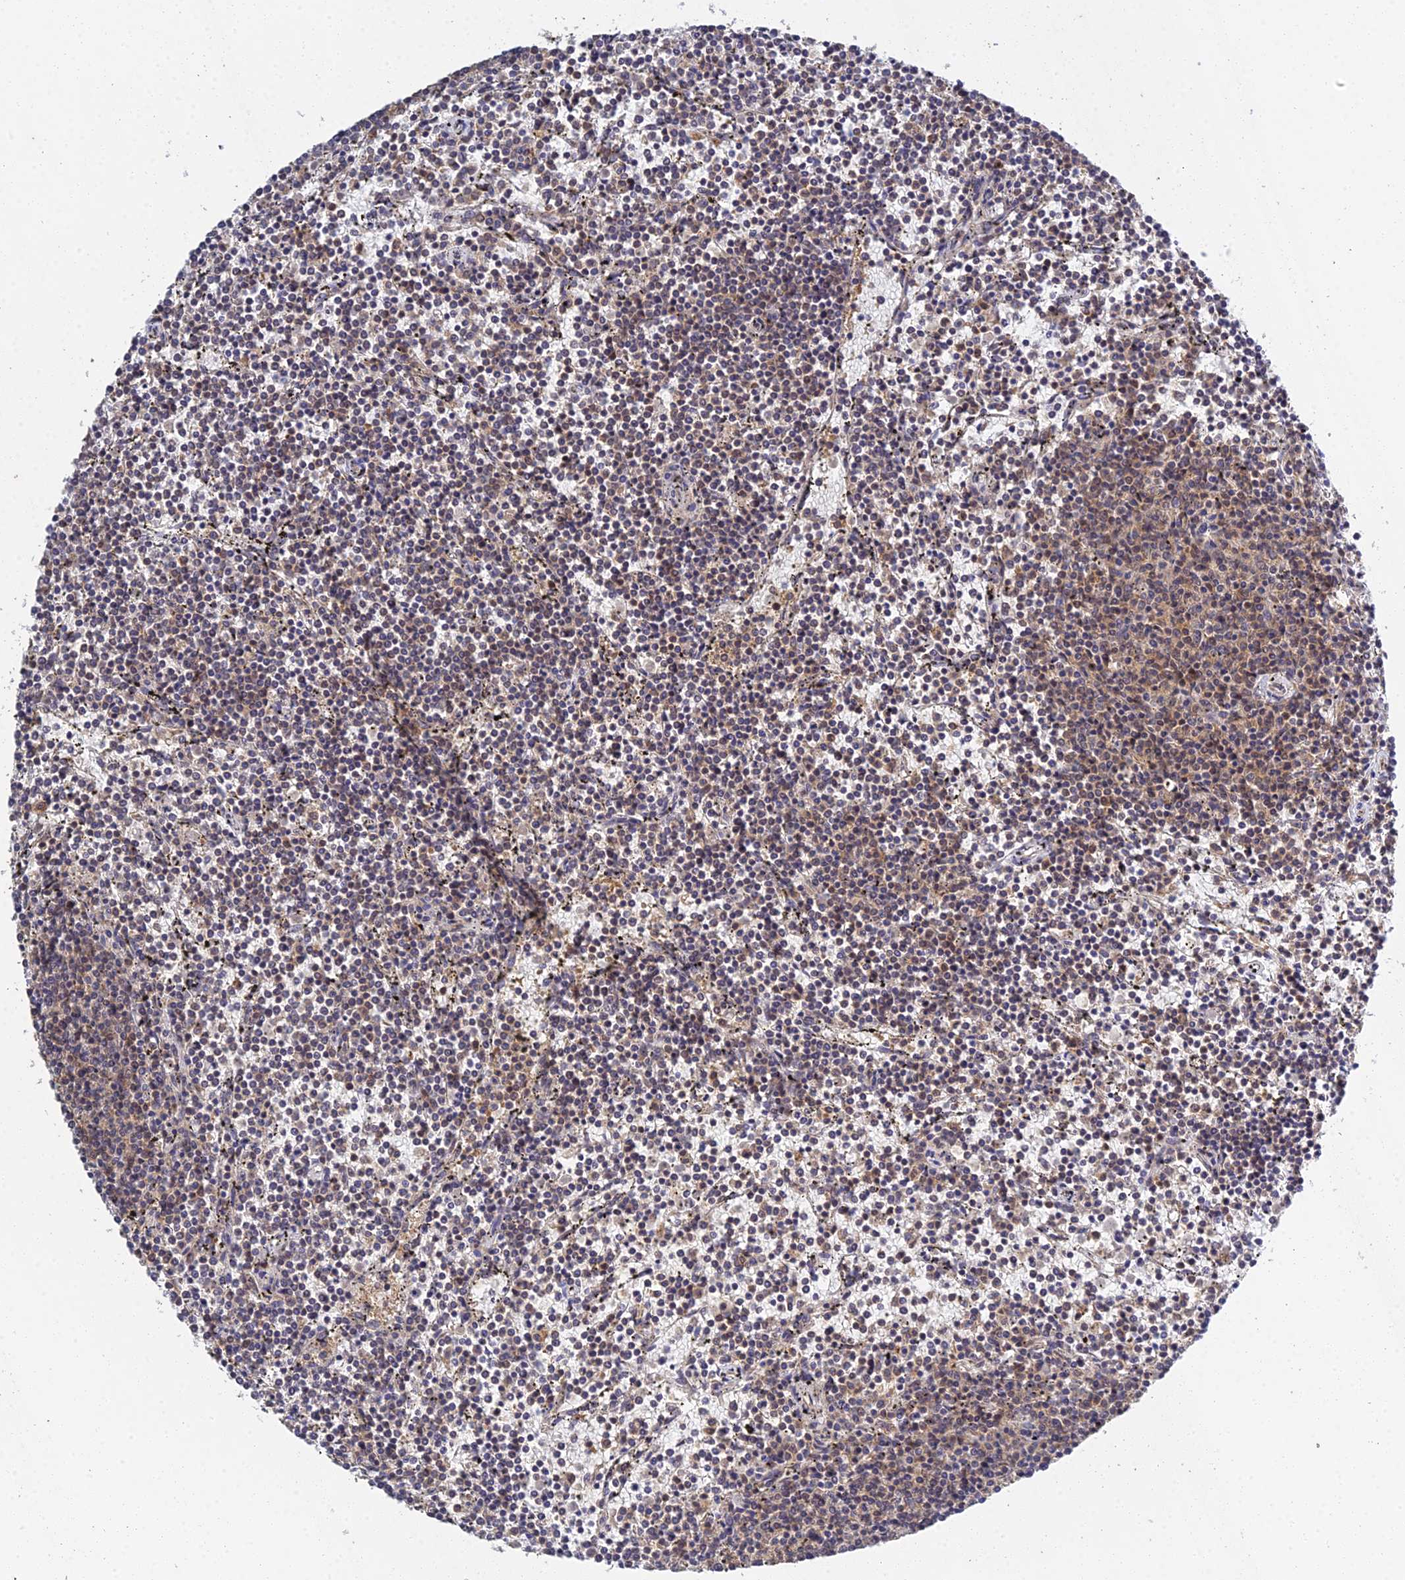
{"staining": {"intensity": "weak", "quantity": "<25%", "location": "cytoplasmic/membranous"}, "tissue": "lymphoma", "cell_type": "Tumor cells", "image_type": "cancer", "snomed": [{"axis": "morphology", "description": "Malignant lymphoma, non-Hodgkin's type, Low grade"}, {"axis": "topography", "description": "Spleen"}], "caption": "Immunohistochemistry (IHC) of human lymphoma demonstrates no expression in tumor cells.", "gene": "TPRX1", "patient": {"sex": "female", "age": 50}}